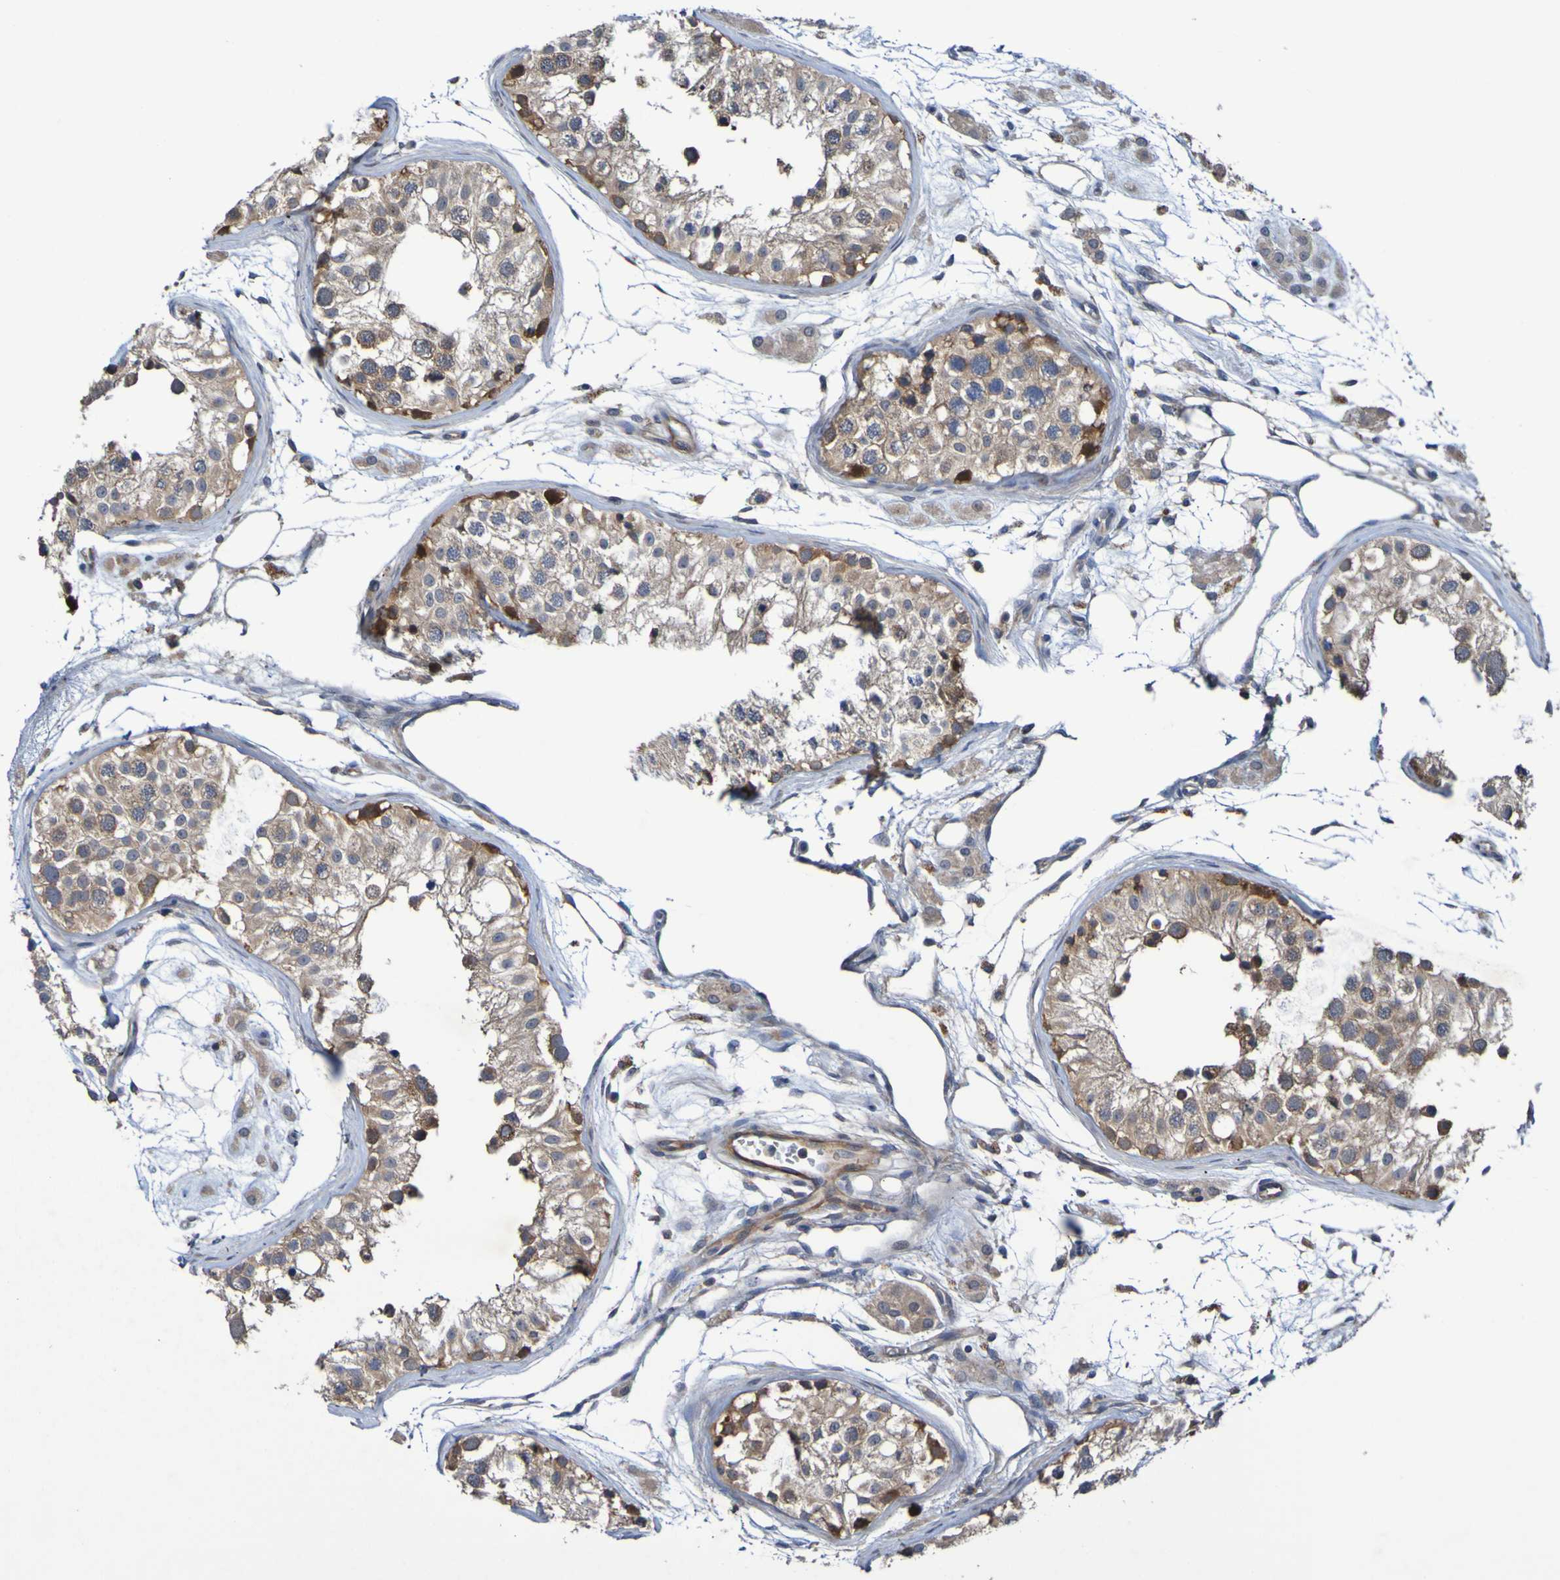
{"staining": {"intensity": "weak", "quantity": ">75%", "location": "cytoplasmic/membranous"}, "tissue": "testis", "cell_type": "Cells in seminiferous ducts", "image_type": "normal", "snomed": [{"axis": "morphology", "description": "Normal tissue, NOS"}, {"axis": "morphology", "description": "Adenocarcinoma, metastatic, NOS"}, {"axis": "topography", "description": "Testis"}], "caption": "A low amount of weak cytoplasmic/membranous staining is seen in about >75% of cells in seminiferous ducts in benign testis. The protein is stained brown, and the nuclei are stained in blue (DAB (3,3'-diaminobenzidine) IHC with brightfield microscopy, high magnification).", "gene": "SDK1", "patient": {"sex": "male", "age": 26}}